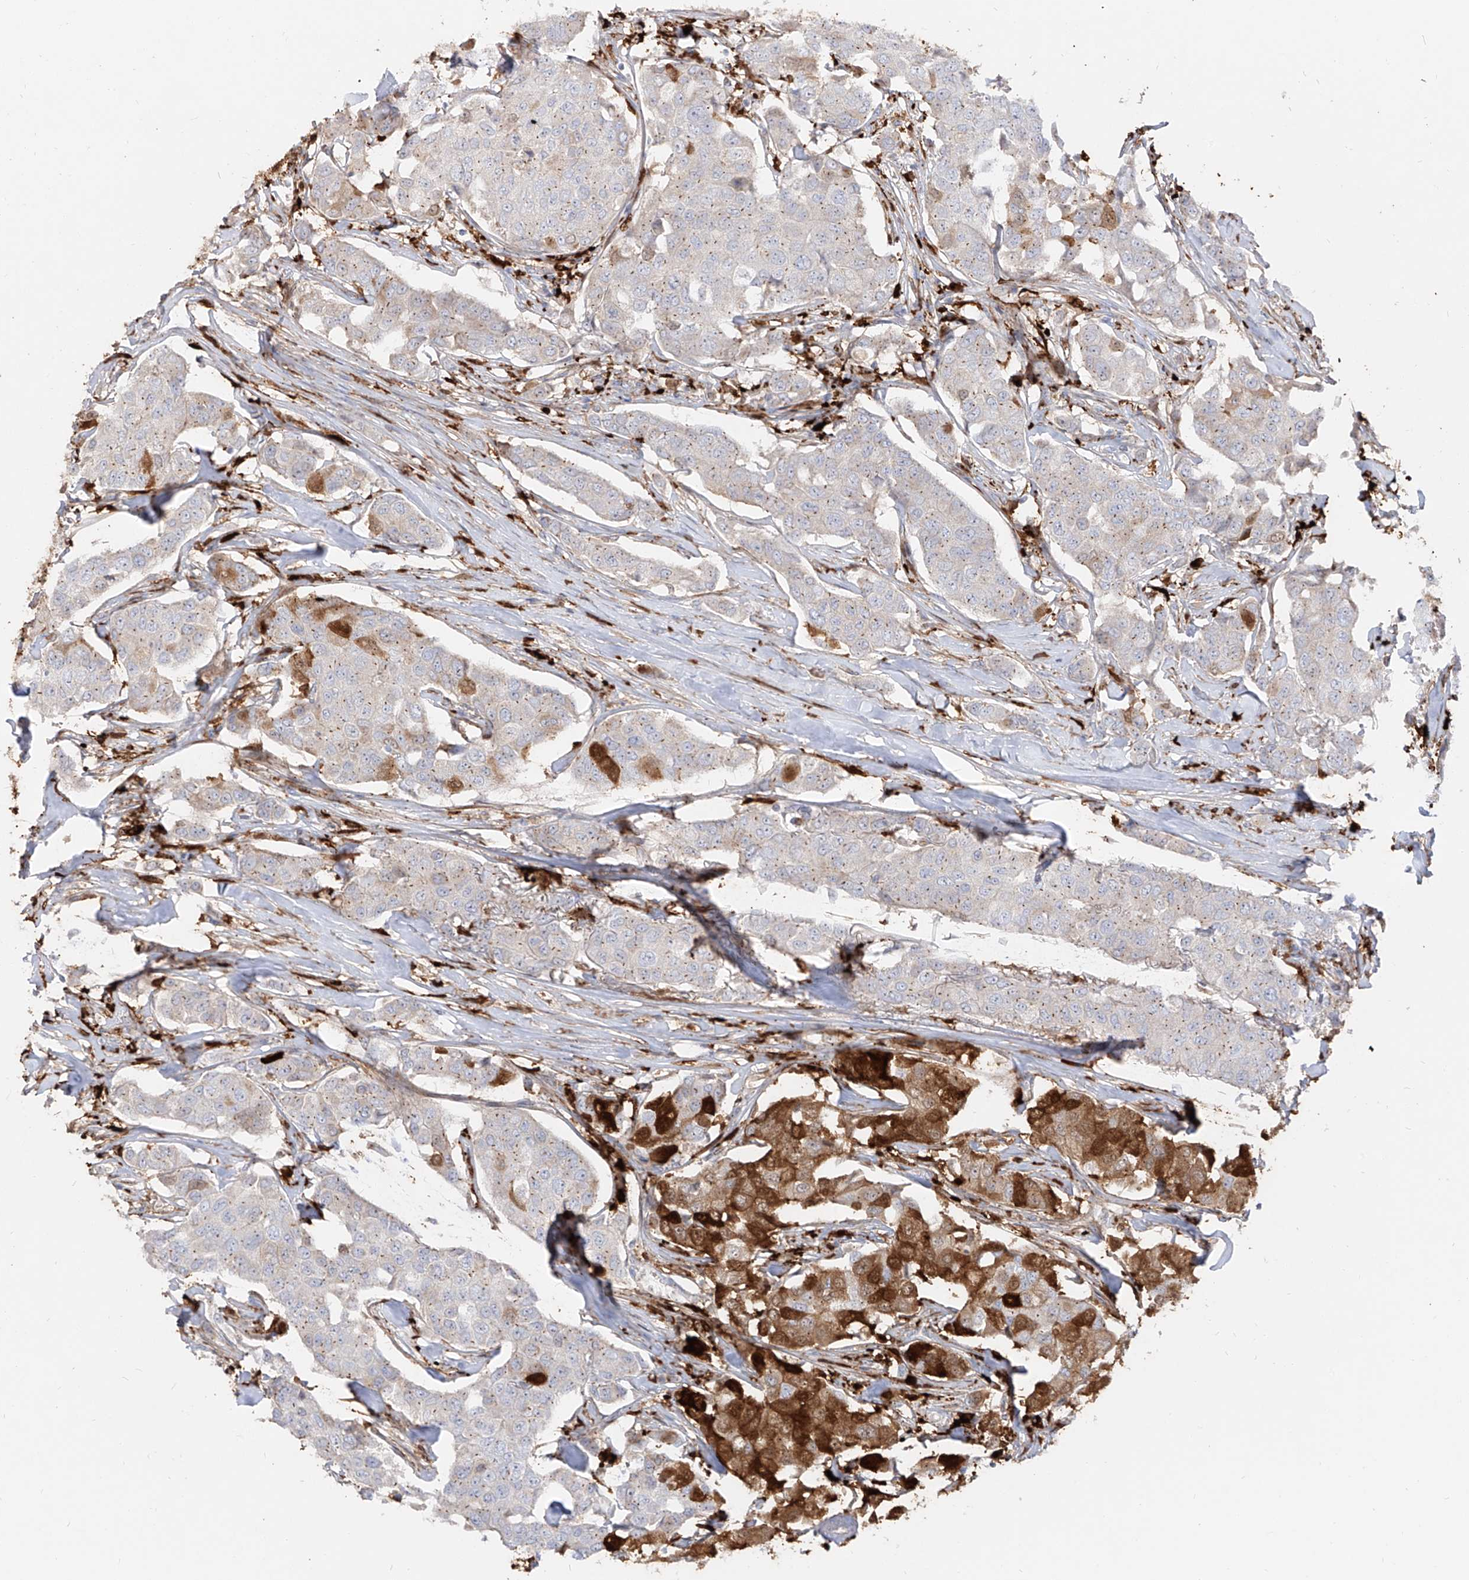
{"staining": {"intensity": "moderate", "quantity": "<25%", "location": "cytoplasmic/membranous"}, "tissue": "breast cancer", "cell_type": "Tumor cells", "image_type": "cancer", "snomed": [{"axis": "morphology", "description": "Duct carcinoma"}, {"axis": "topography", "description": "Breast"}], "caption": "Tumor cells demonstrate low levels of moderate cytoplasmic/membranous positivity in about <25% of cells in human intraductal carcinoma (breast).", "gene": "KYNU", "patient": {"sex": "female", "age": 80}}